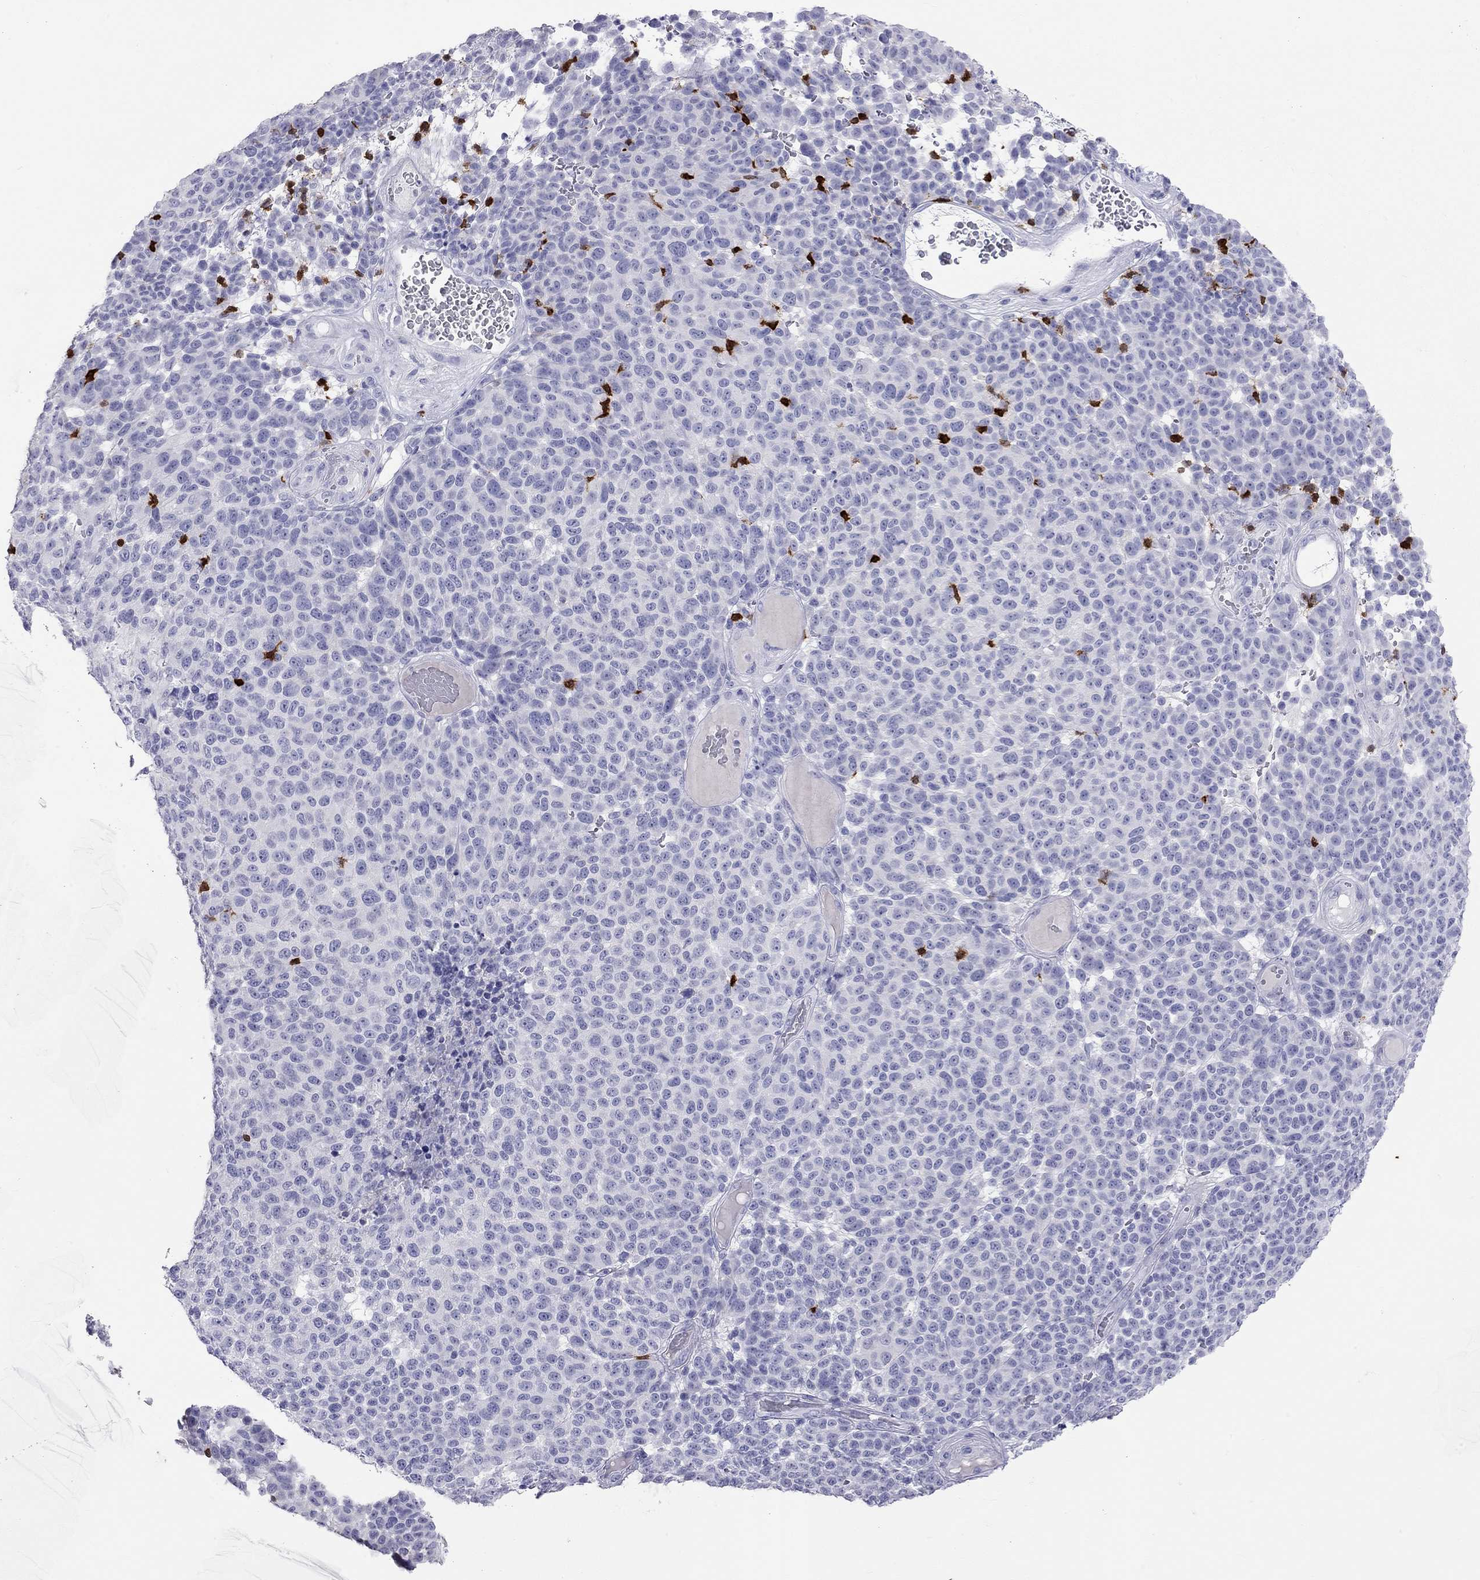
{"staining": {"intensity": "negative", "quantity": "none", "location": "none"}, "tissue": "melanoma", "cell_type": "Tumor cells", "image_type": "cancer", "snomed": [{"axis": "morphology", "description": "Malignant melanoma, NOS"}, {"axis": "topography", "description": "Skin"}], "caption": "Malignant melanoma stained for a protein using immunohistochemistry reveals no positivity tumor cells.", "gene": "SH2D2A", "patient": {"sex": "male", "age": 59}}